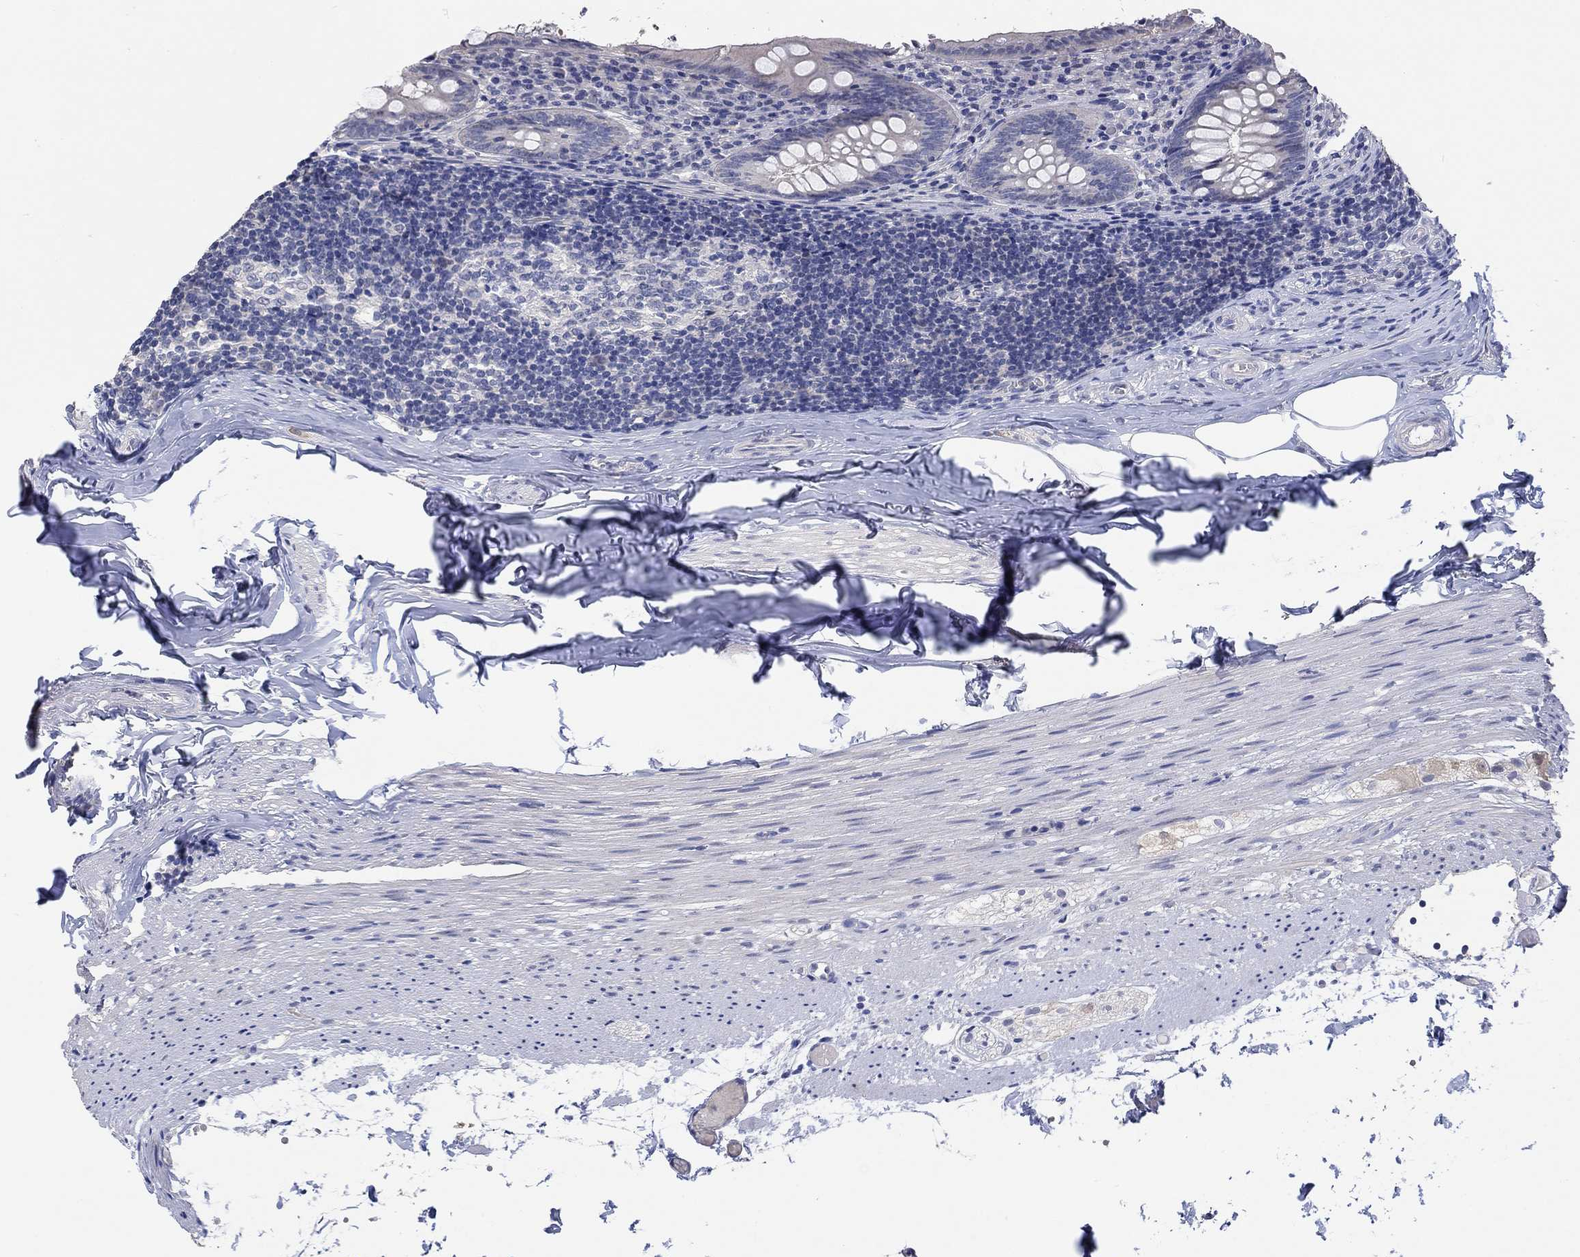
{"staining": {"intensity": "negative", "quantity": "none", "location": "none"}, "tissue": "appendix", "cell_type": "Glandular cells", "image_type": "normal", "snomed": [{"axis": "morphology", "description": "Normal tissue, NOS"}, {"axis": "topography", "description": "Appendix"}], "caption": "A high-resolution histopathology image shows IHC staining of unremarkable appendix, which reveals no significant positivity in glandular cells.", "gene": "PNMA5", "patient": {"sex": "female", "age": 23}}